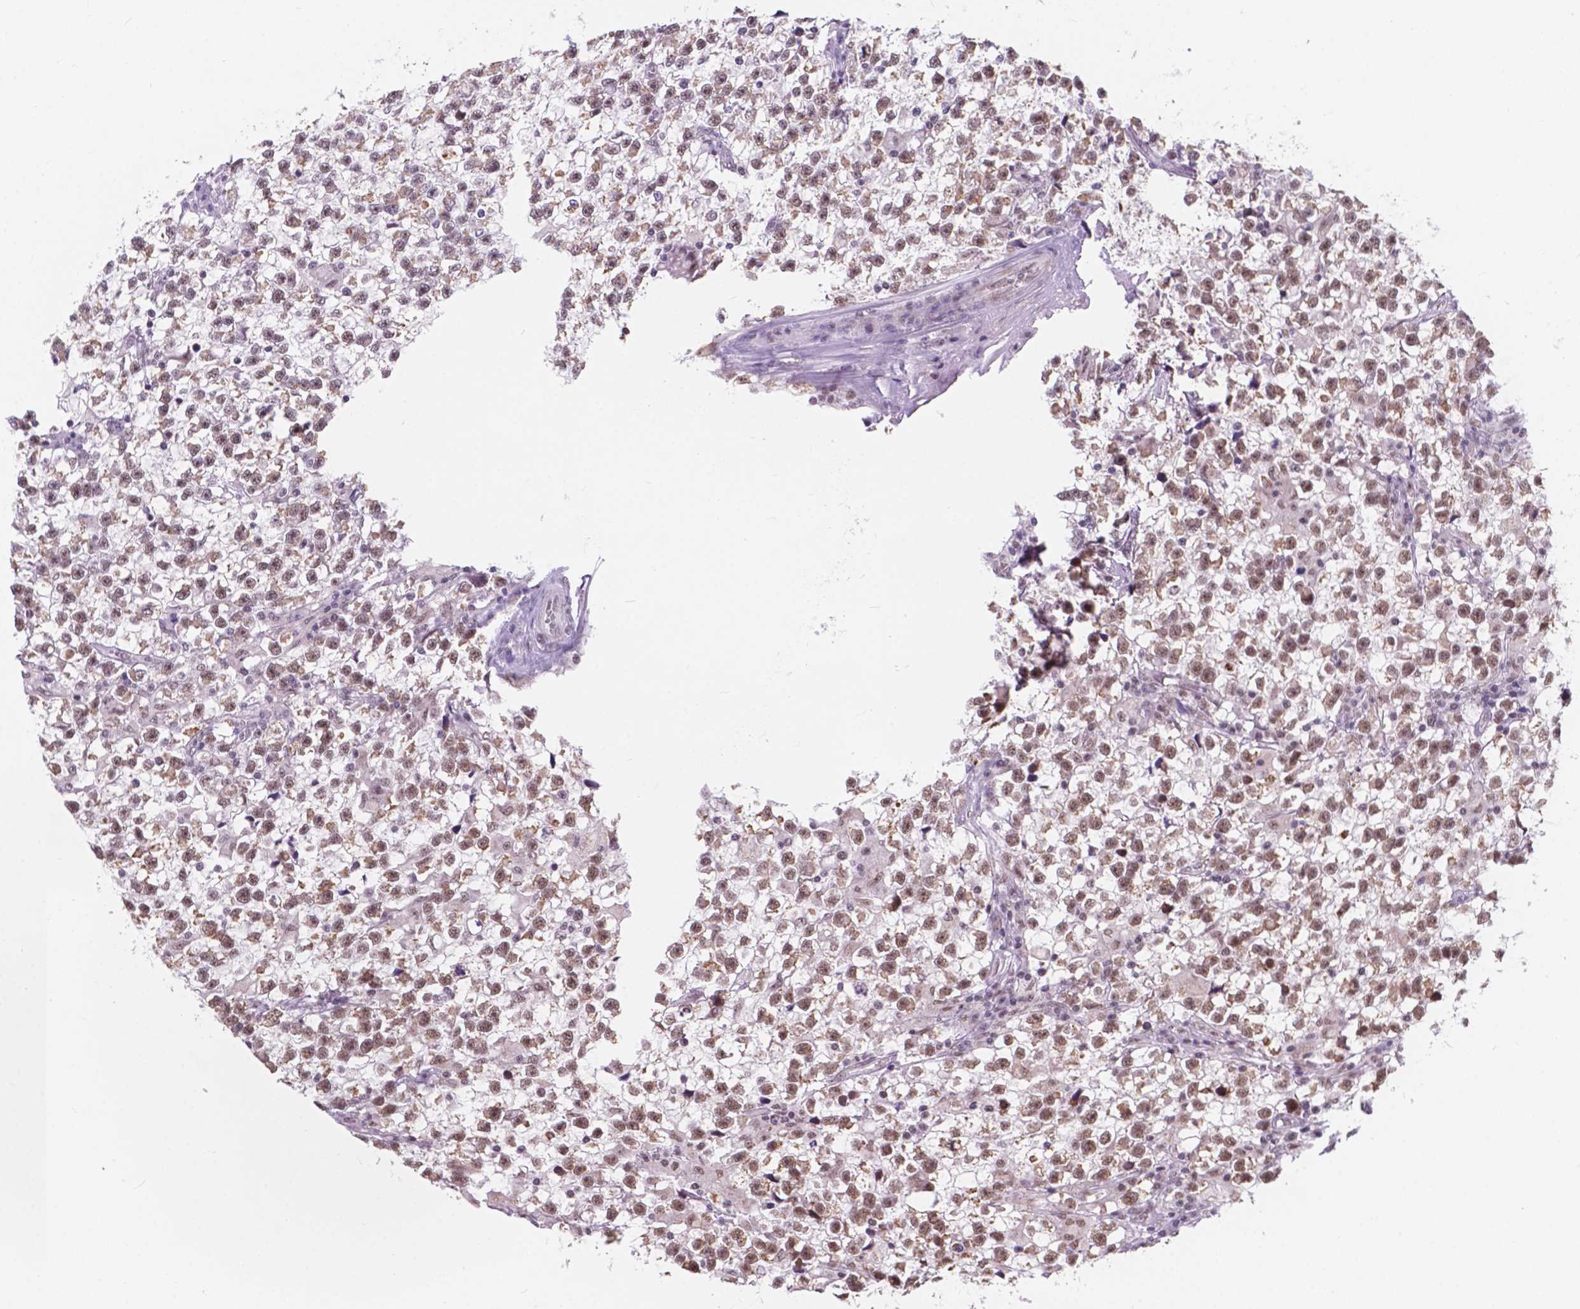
{"staining": {"intensity": "moderate", "quantity": ">75%", "location": "nuclear"}, "tissue": "testis cancer", "cell_type": "Tumor cells", "image_type": "cancer", "snomed": [{"axis": "morphology", "description": "Seminoma, NOS"}, {"axis": "topography", "description": "Testis"}], "caption": "An immunohistochemistry micrograph of tumor tissue is shown. Protein staining in brown shows moderate nuclear positivity in seminoma (testis) within tumor cells. (brown staining indicates protein expression, while blue staining denotes nuclei).", "gene": "BCAS2", "patient": {"sex": "male", "age": 31}}